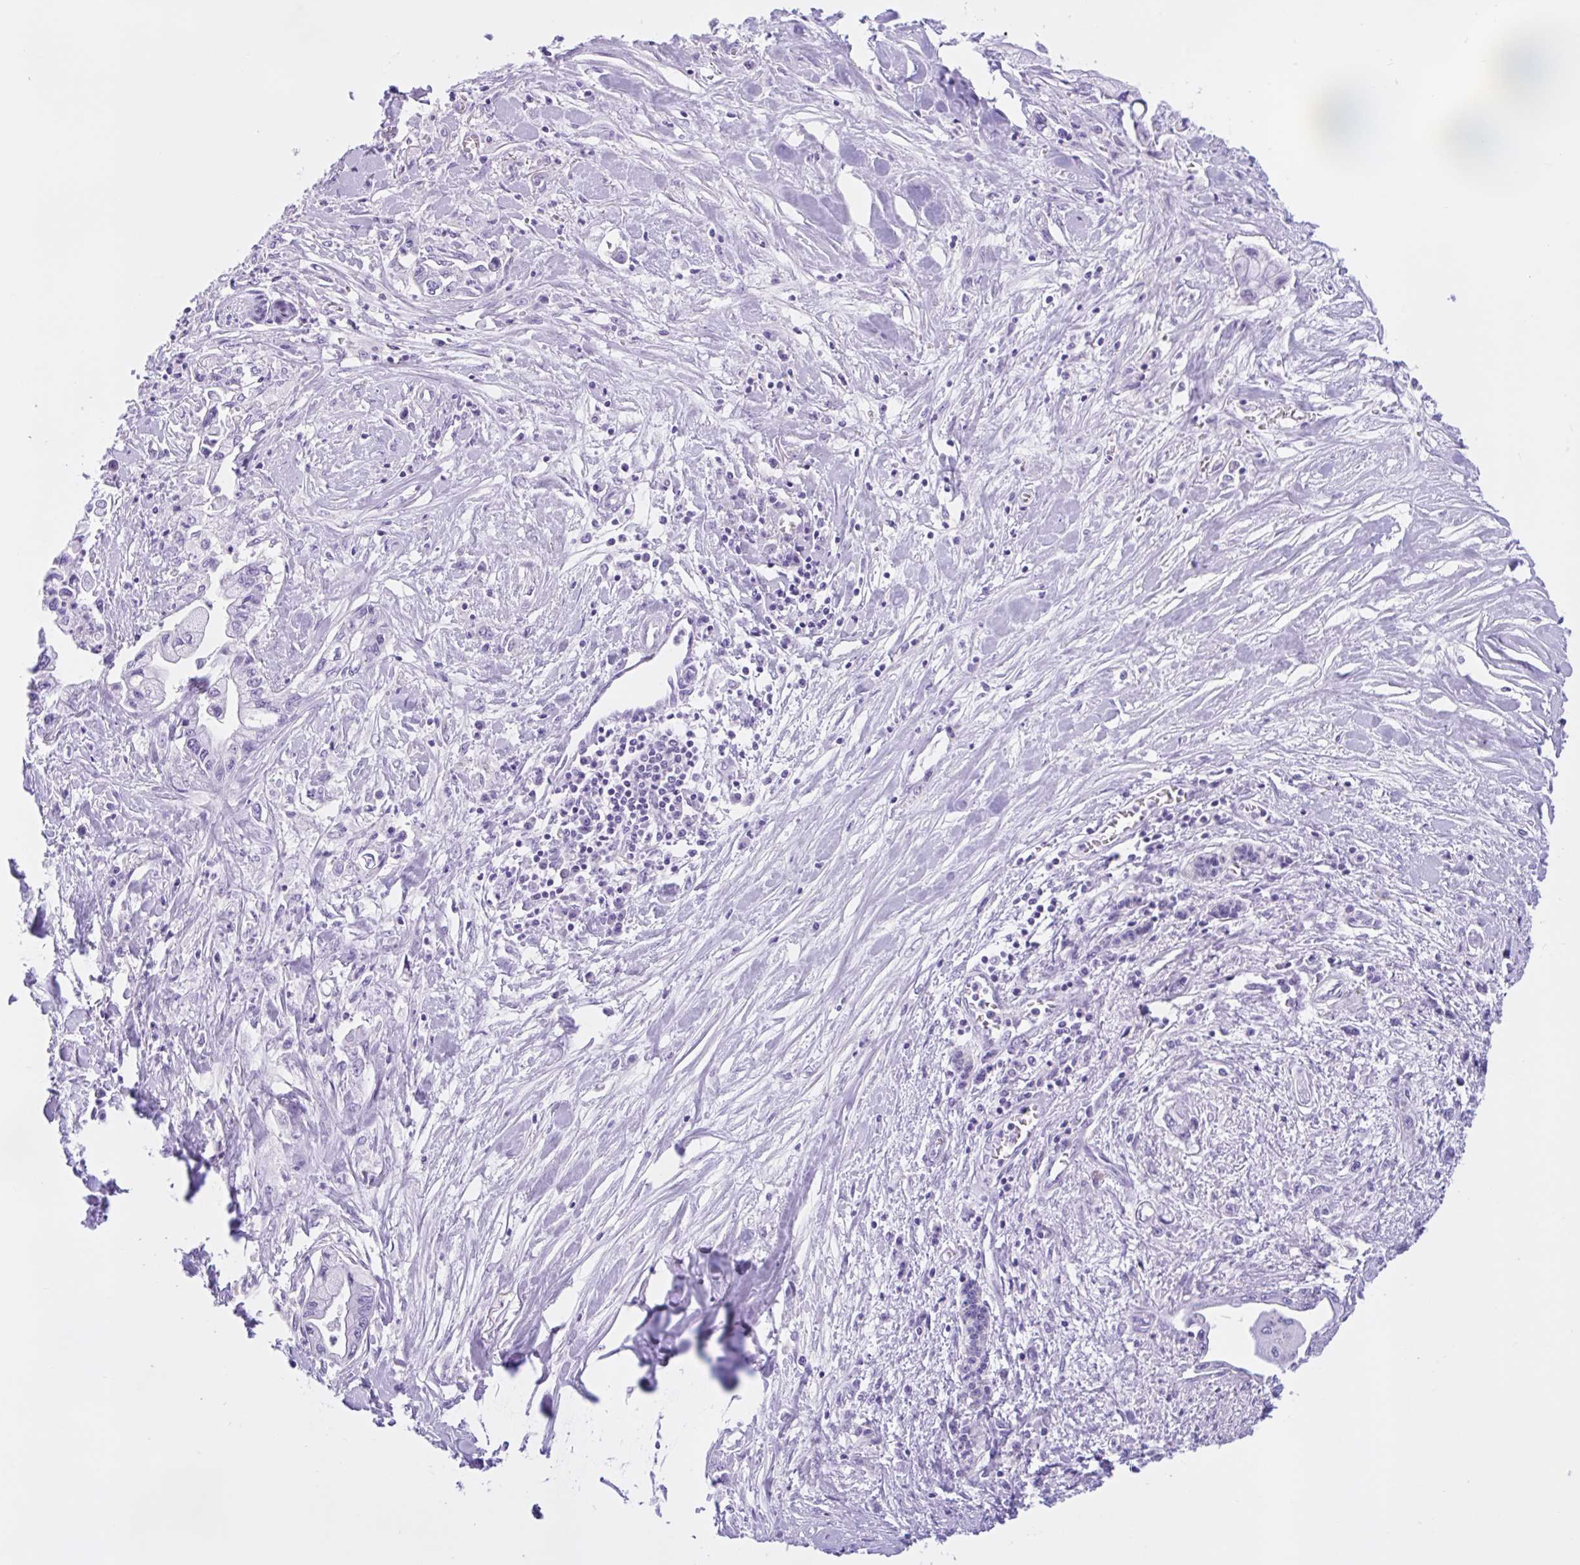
{"staining": {"intensity": "negative", "quantity": "none", "location": "none"}, "tissue": "pancreatic cancer", "cell_type": "Tumor cells", "image_type": "cancer", "snomed": [{"axis": "morphology", "description": "Adenocarcinoma, NOS"}, {"axis": "topography", "description": "Pancreas"}], "caption": "This is an IHC photomicrograph of human adenocarcinoma (pancreatic). There is no staining in tumor cells.", "gene": "ZNF319", "patient": {"sex": "male", "age": 61}}